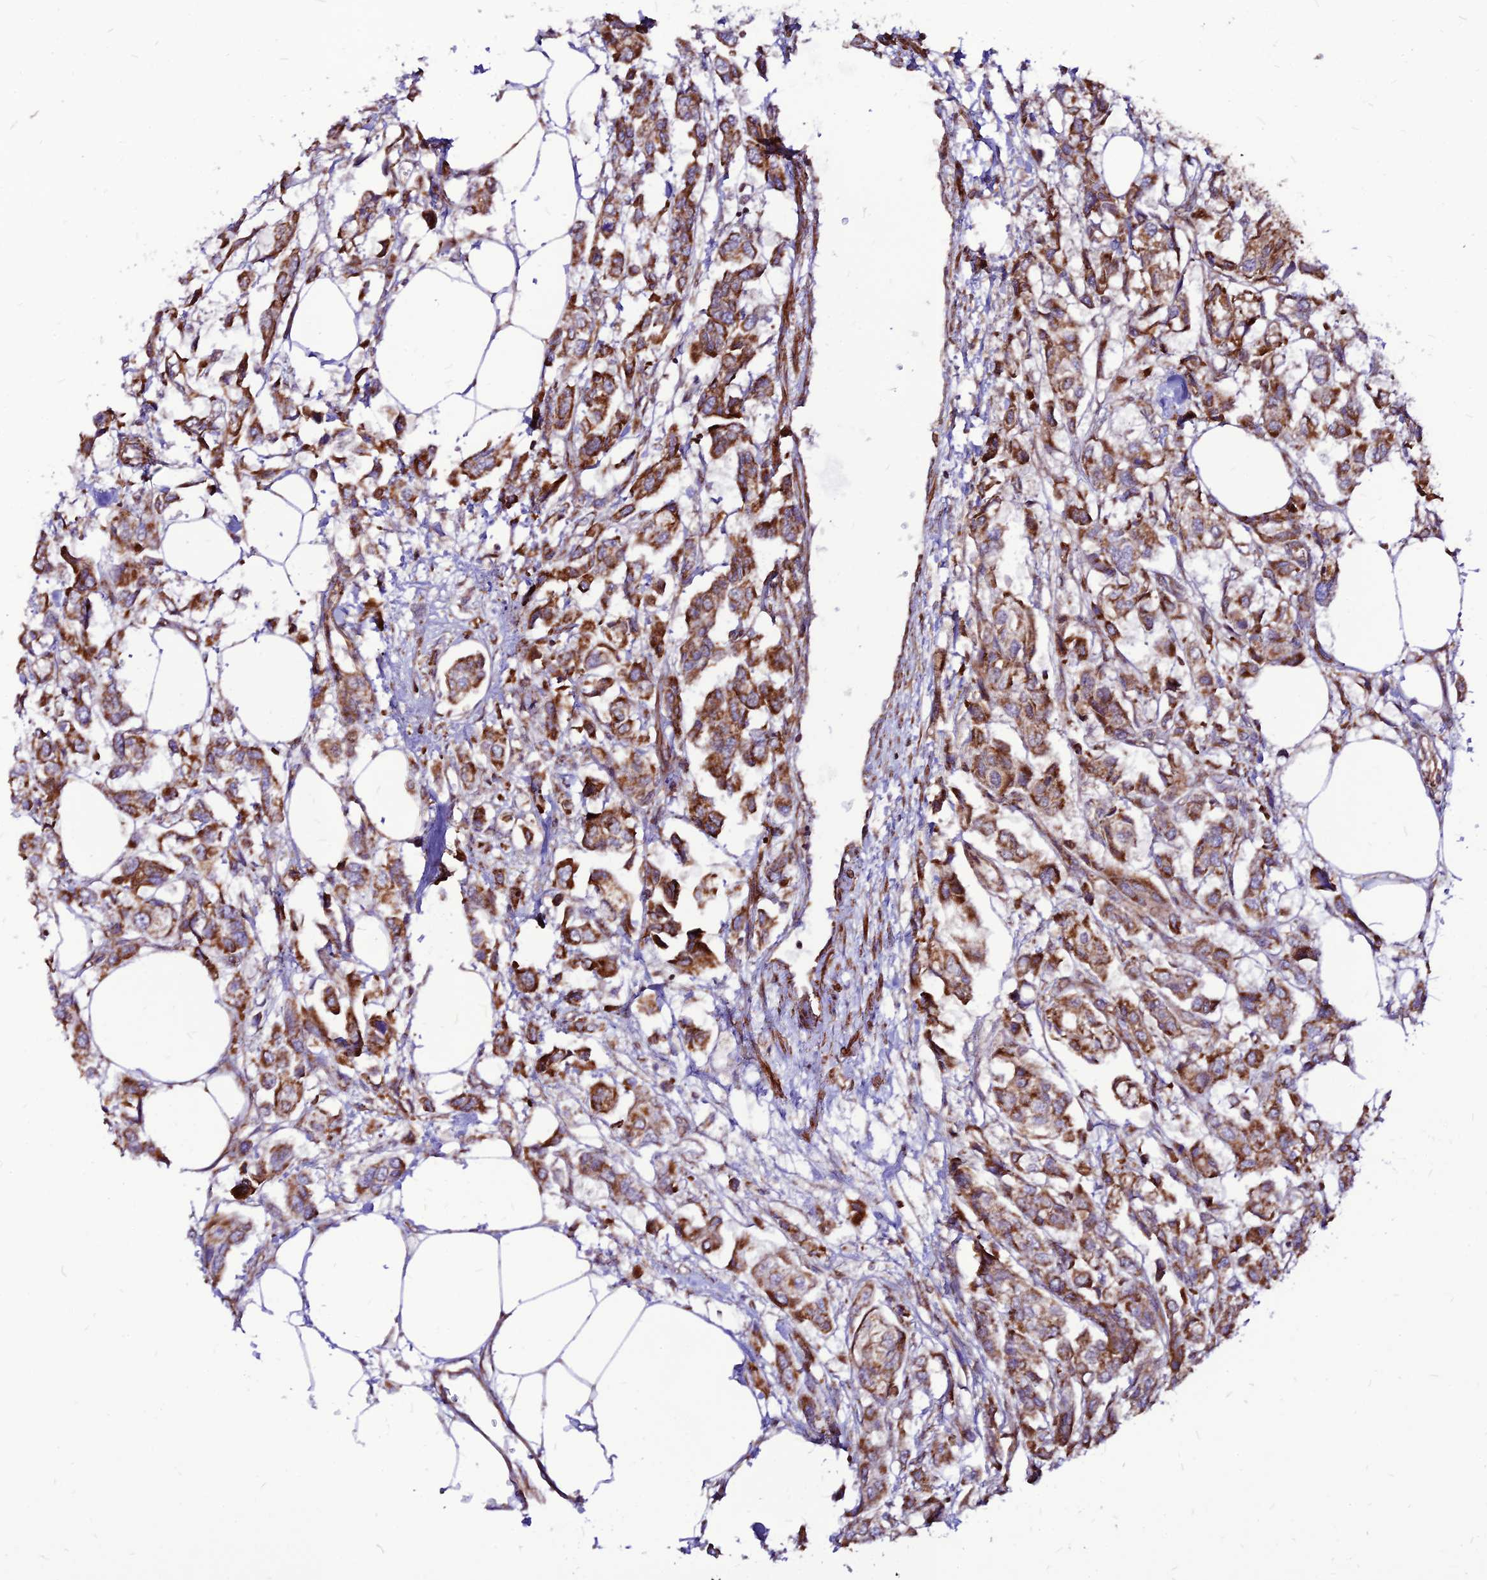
{"staining": {"intensity": "strong", "quantity": ">75%", "location": "cytoplasmic/membranous"}, "tissue": "urothelial cancer", "cell_type": "Tumor cells", "image_type": "cancer", "snomed": [{"axis": "morphology", "description": "Urothelial carcinoma, High grade"}, {"axis": "topography", "description": "Urinary bladder"}], "caption": "The photomicrograph exhibits a brown stain indicating the presence of a protein in the cytoplasmic/membranous of tumor cells in urothelial cancer. Immunohistochemistry (ihc) stains the protein of interest in brown and the nuclei are stained blue.", "gene": "ECI1", "patient": {"sex": "male", "age": 67}}